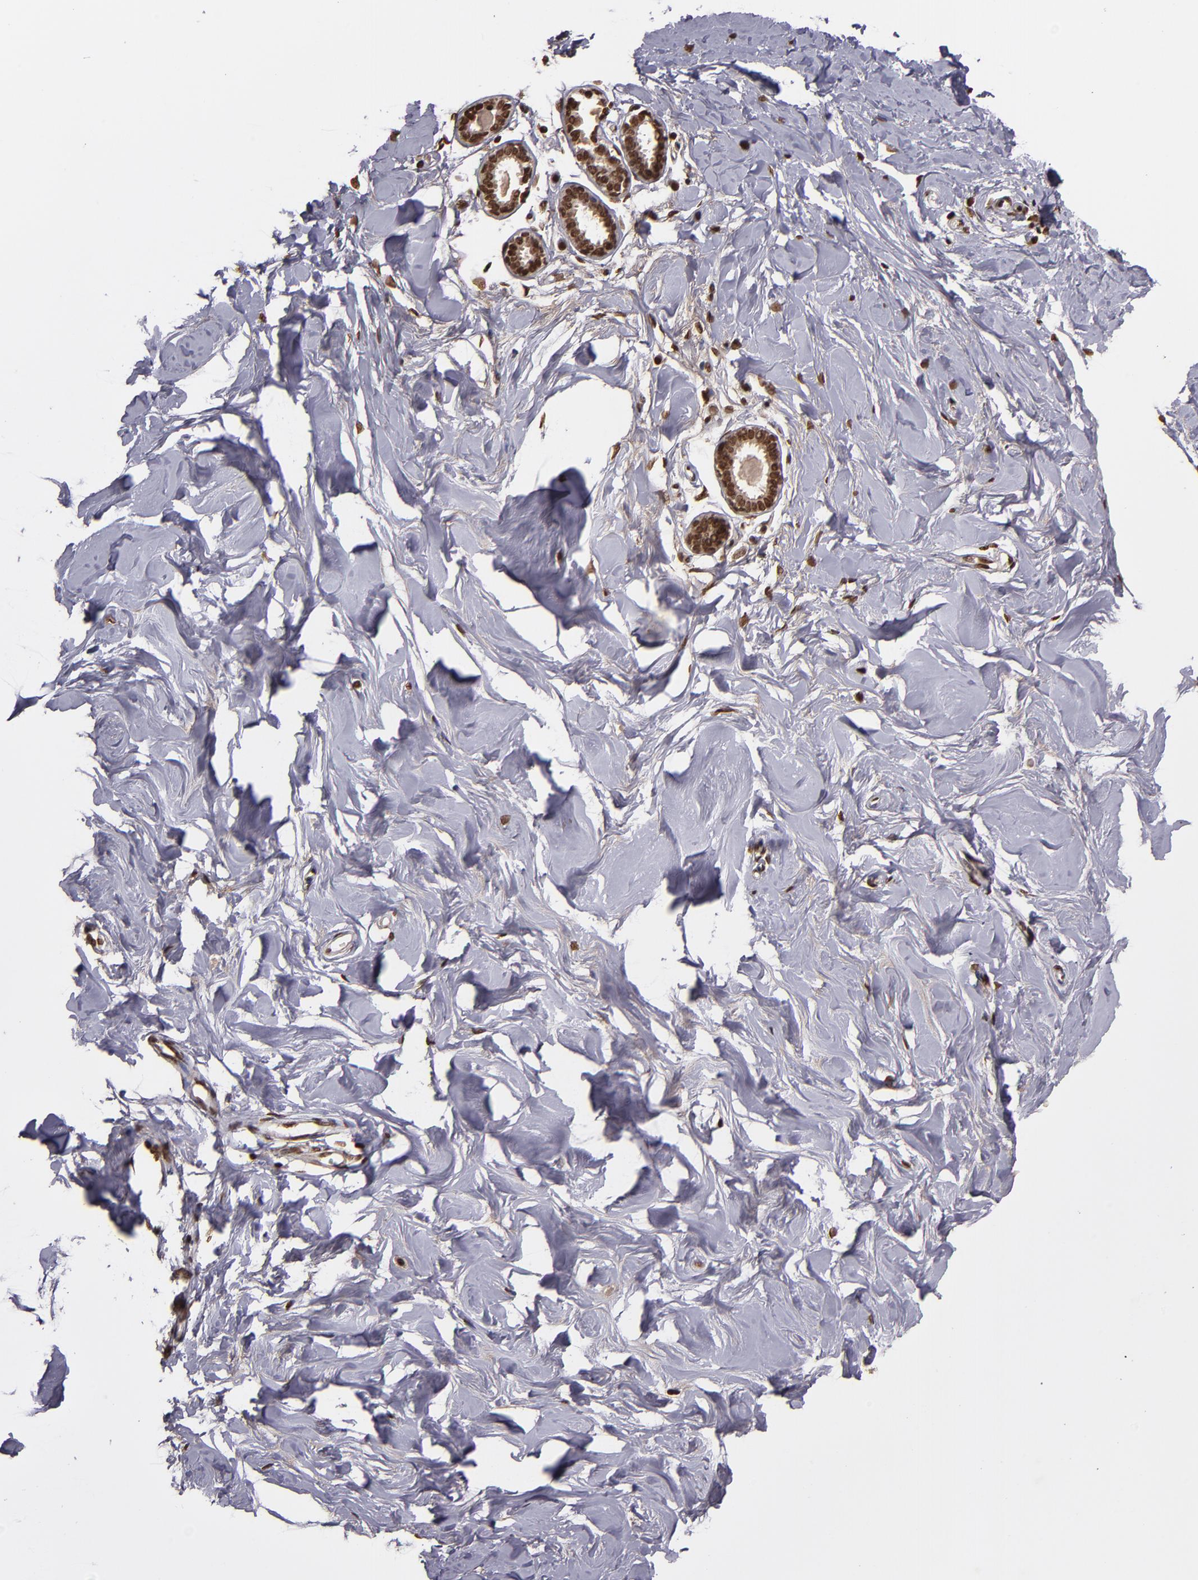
{"staining": {"intensity": "strong", "quantity": ">75%", "location": "nuclear"}, "tissue": "breast", "cell_type": "Adipocytes", "image_type": "normal", "snomed": [{"axis": "morphology", "description": "Normal tissue, NOS"}, {"axis": "topography", "description": "Breast"}], "caption": "Adipocytes demonstrate high levels of strong nuclear staining in approximately >75% of cells in normal human breast. The staining is performed using DAB brown chromogen to label protein expression. The nuclei are counter-stained blue using hematoxylin.", "gene": "CUL3", "patient": {"sex": "female", "age": 23}}